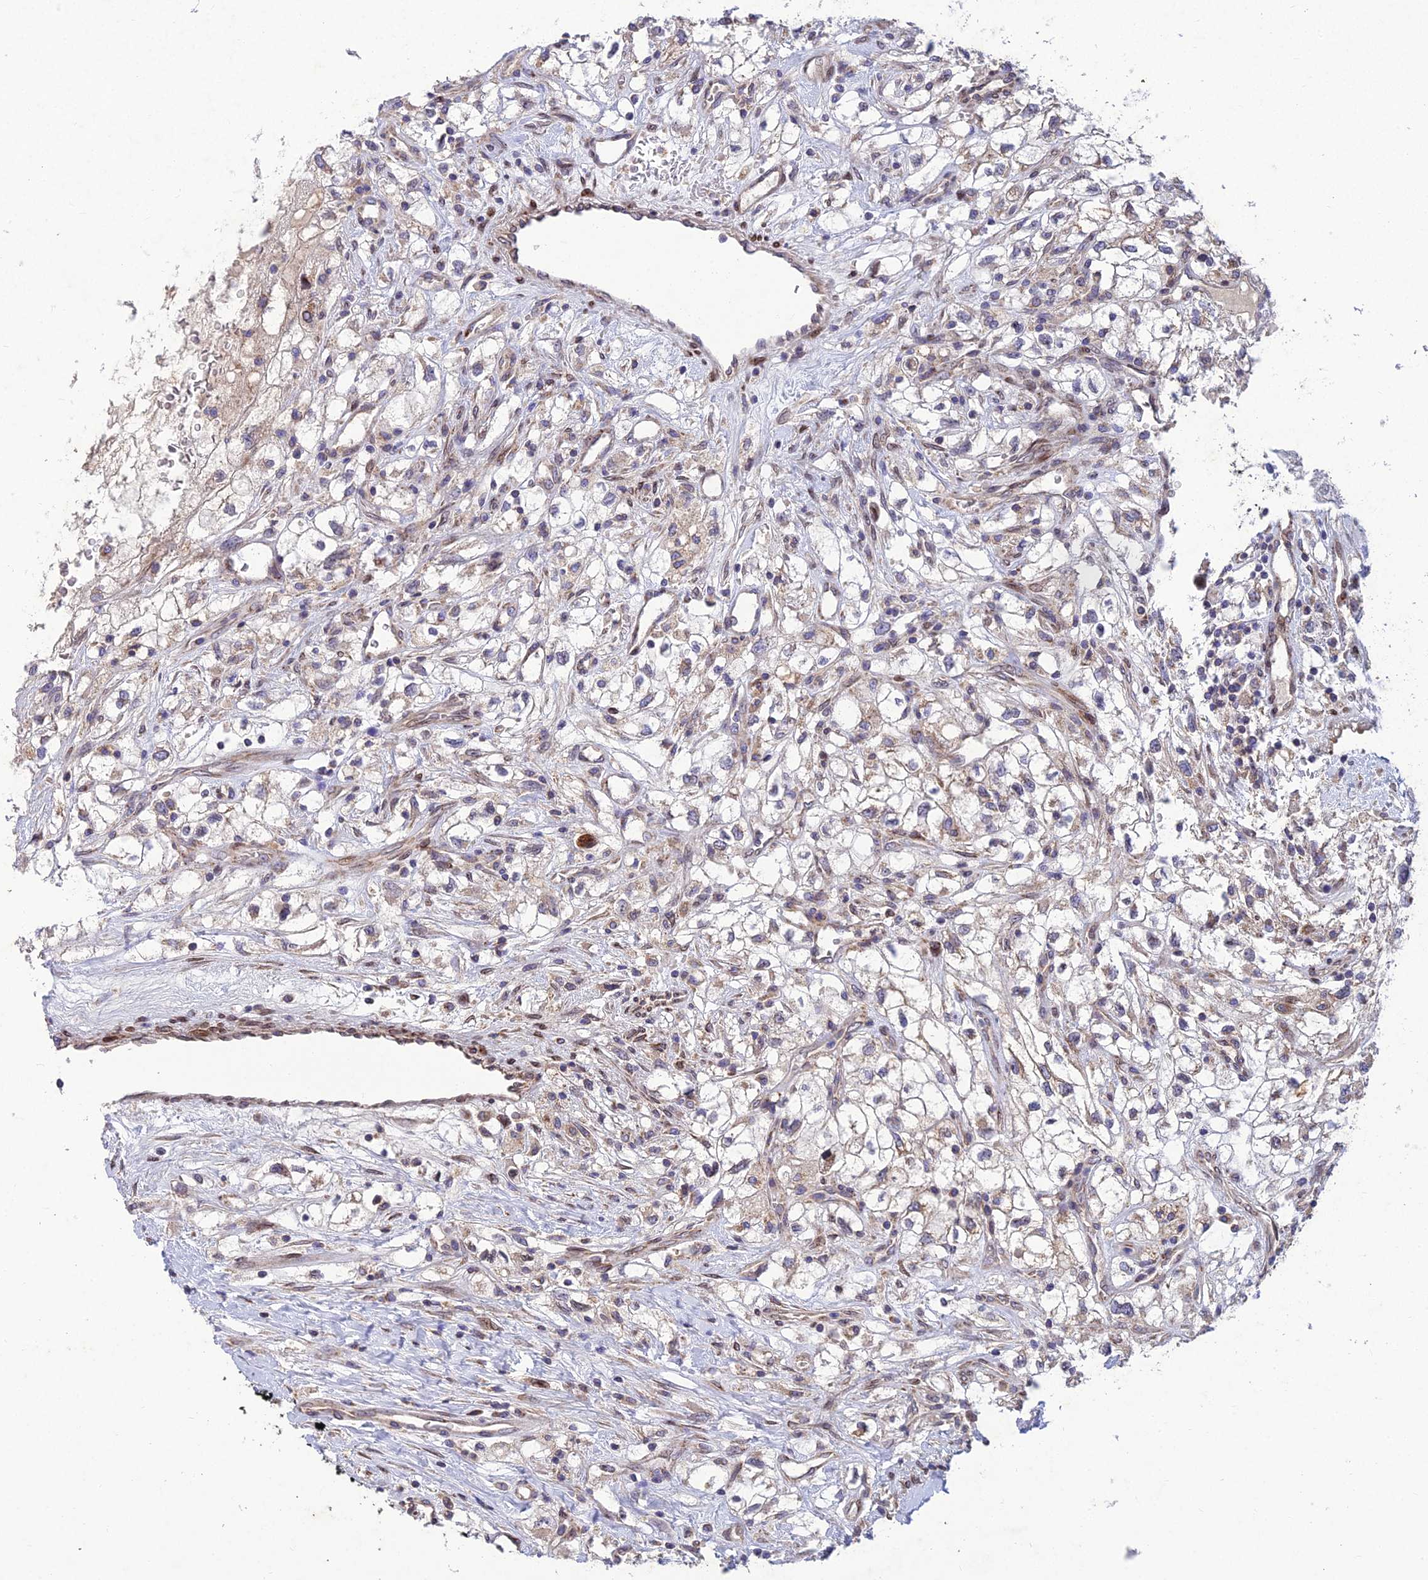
{"staining": {"intensity": "negative", "quantity": "none", "location": "none"}, "tissue": "renal cancer", "cell_type": "Tumor cells", "image_type": "cancer", "snomed": [{"axis": "morphology", "description": "Adenocarcinoma, NOS"}, {"axis": "topography", "description": "Kidney"}], "caption": "An IHC histopathology image of renal adenocarcinoma is shown. There is no staining in tumor cells of renal adenocarcinoma.", "gene": "MGAT2", "patient": {"sex": "male", "age": 59}}